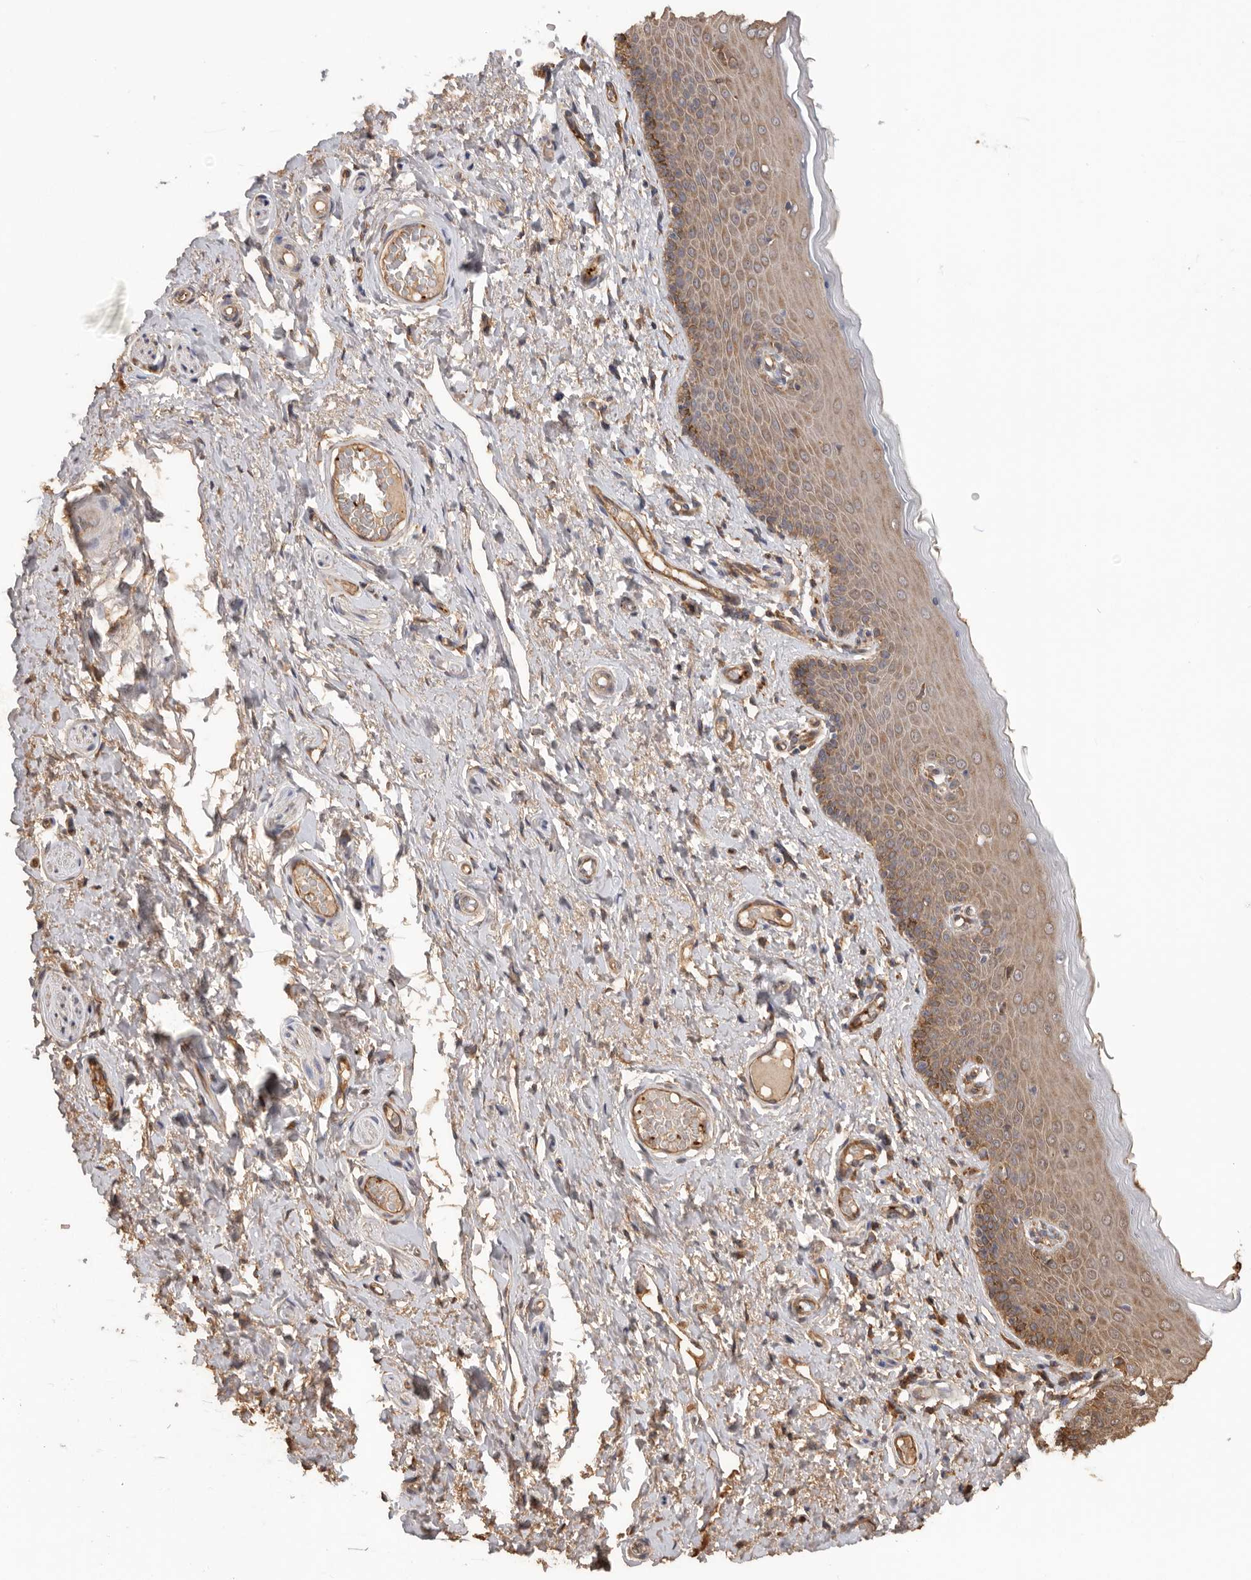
{"staining": {"intensity": "moderate", "quantity": ">75%", "location": "cytoplasmic/membranous"}, "tissue": "skin", "cell_type": "Epidermal cells", "image_type": "normal", "snomed": [{"axis": "morphology", "description": "Normal tissue, NOS"}, {"axis": "topography", "description": "Vulva"}], "caption": "Immunohistochemistry (IHC) image of unremarkable skin stained for a protein (brown), which exhibits medium levels of moderate cytoplasmic/membranous positivity in approximately >75% of epidermal cells.", "gene": "CDC42BPB", "patient": {"sex": "female", "age": 66}}